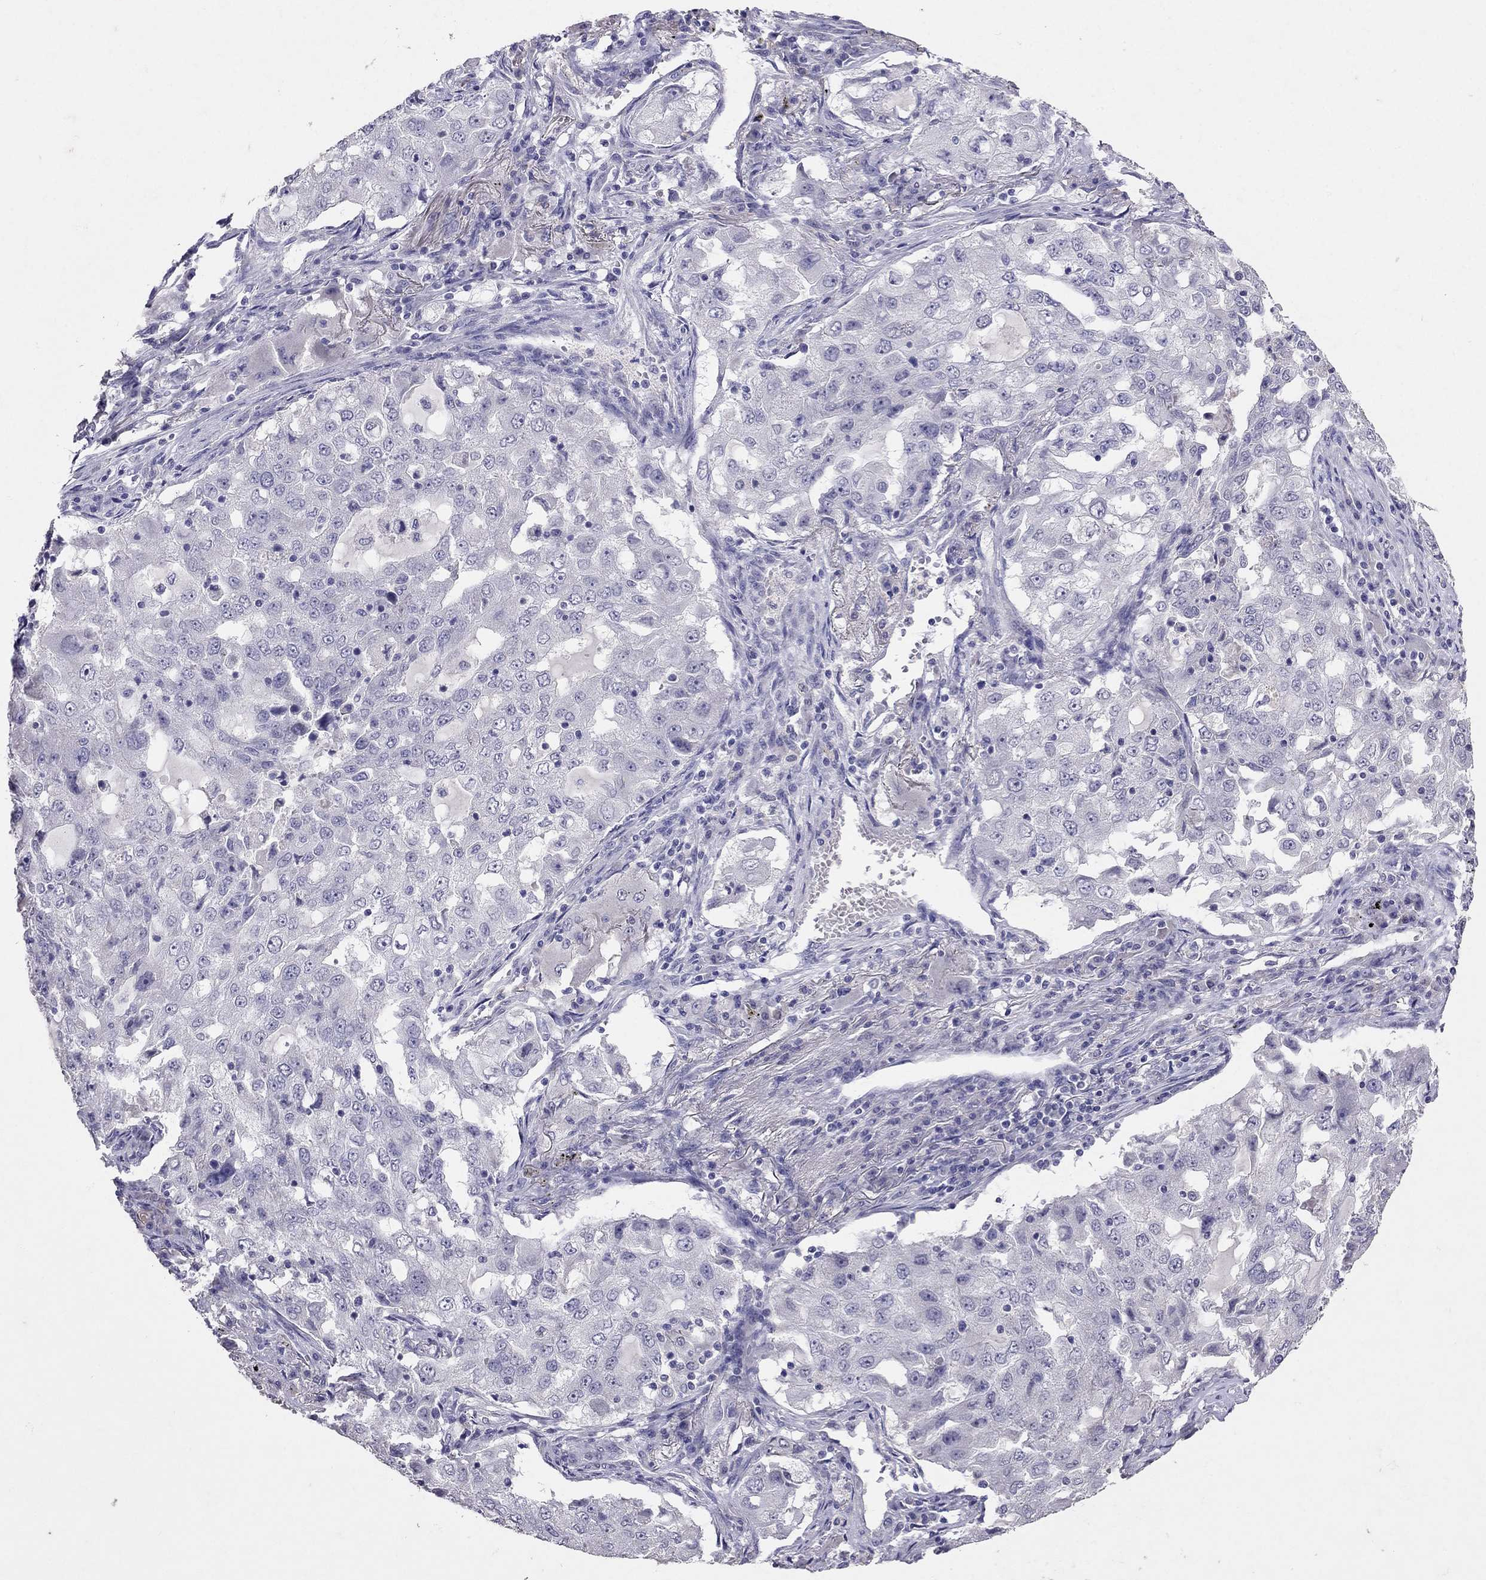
{"staining": {"intensity": "negative", "quantity": "none", "location": "none"}, "tissue": "lung cancer", "cell_type": "Tumor cells", "image_type": "cancer", "snomed": [{"axis": "morphology", "description": "Adenocarcinoma, NOS"}, {"axis": "topography", "description": "Lung"}], "caption": "High magnification brightfield microscopy of lung adenocarcinoma stained with DAB (3,3'-diaminobenzidine) (brown) and counterstained with hematoxylin (blue): tumor cells show no significant expression.", "gene": "FST", "patient": {"sex": "female", "age": 61}}